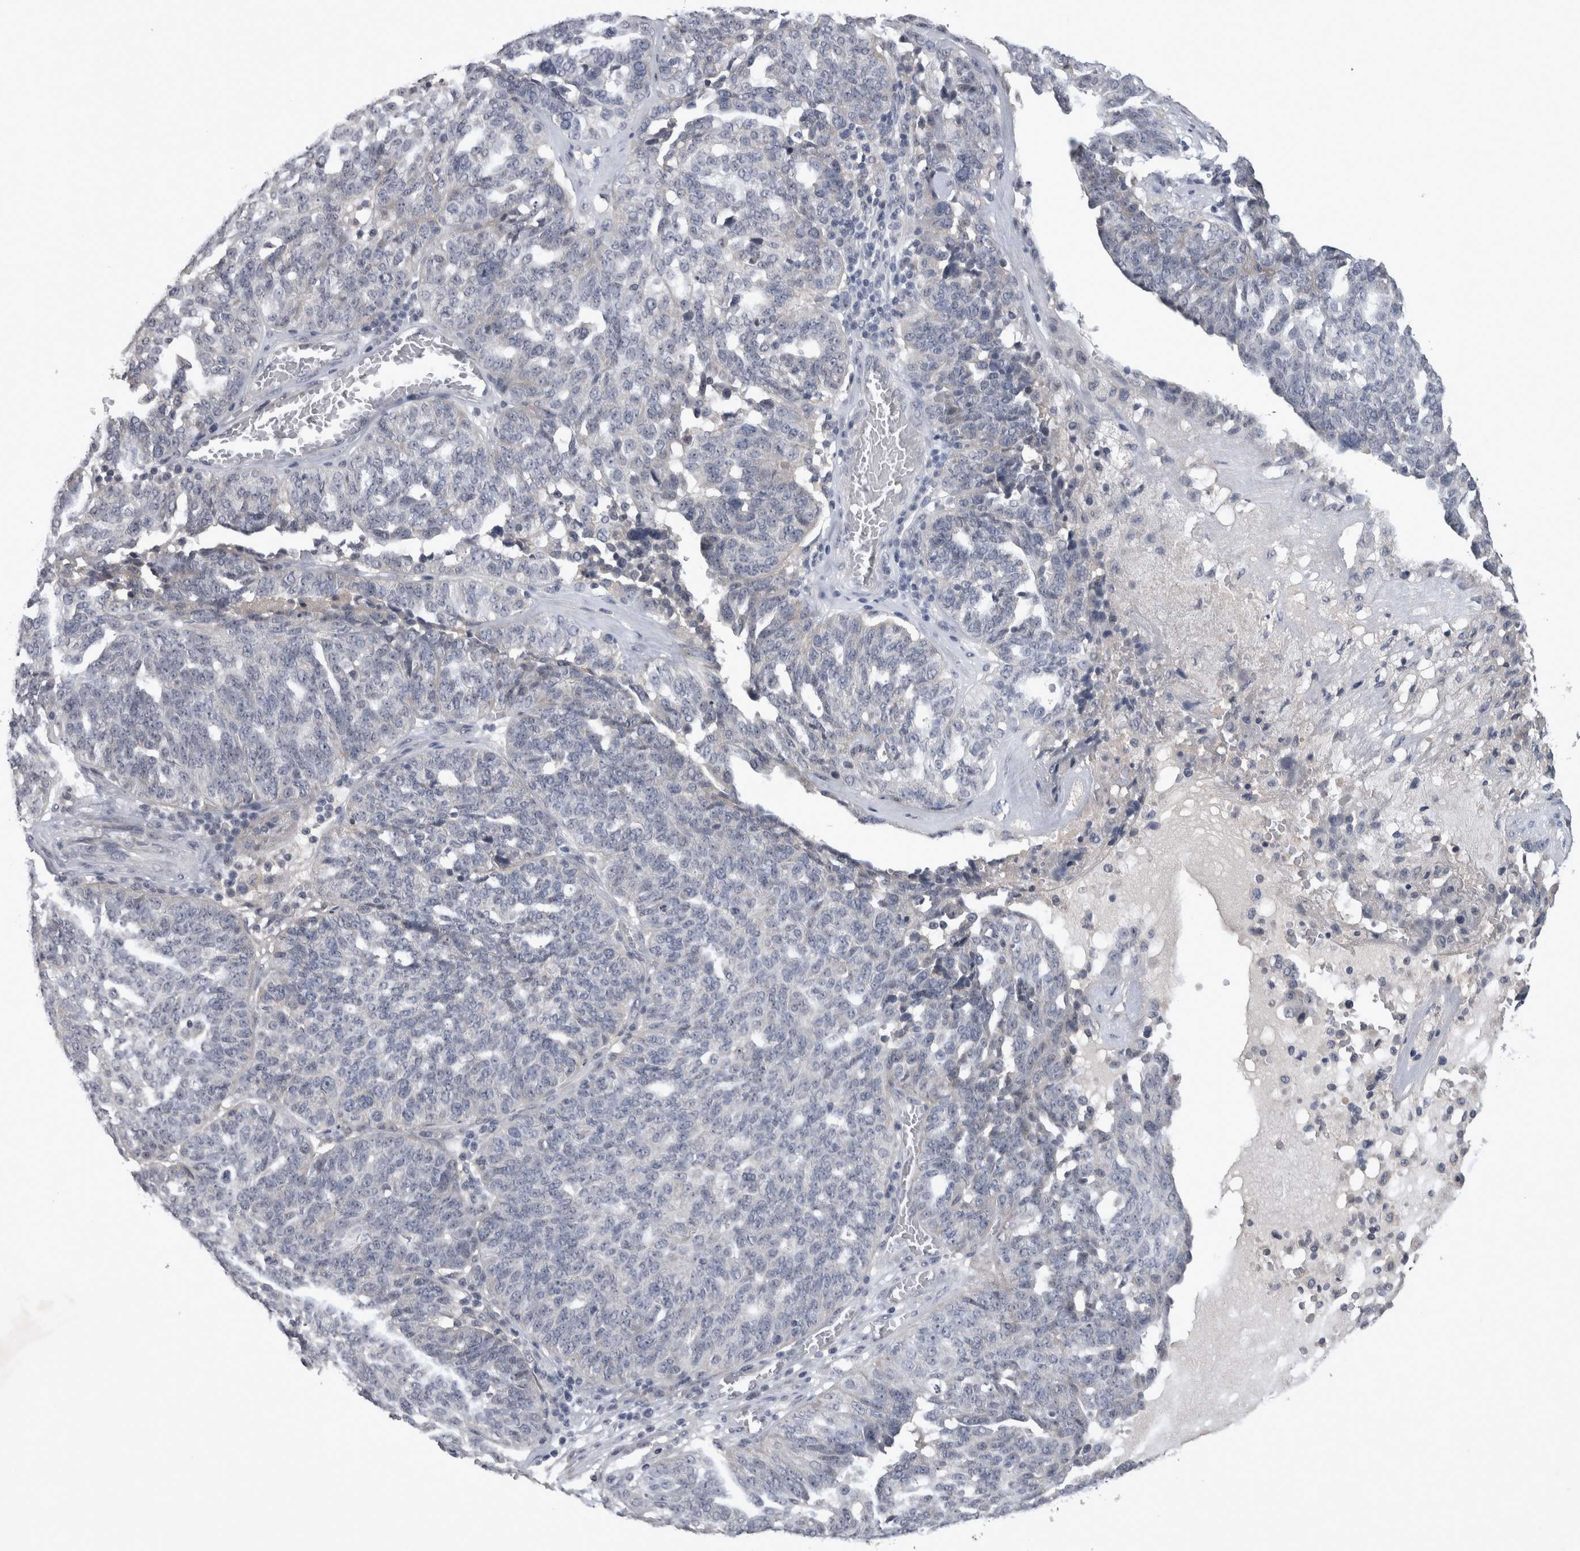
{"staining": {"intensity": "negative", "quantity": "none", "location": "none"}, "tissue": "ovarian cancer", "cell_type": "Tumor cells", "image_type": "cancer", "snomed": [{"axis": "morphology", "description": "Cystadenocarcinoma, serous, NOS"}, {"axis": "topography", "description": "Ovary"}], "caption": "This is a micrograph of immunohistochemistry staining of serous cystadenocarcinoma (ovarian), which shows no positivity in tumor cells. (DAB immunohistochemistry with hematoxylin counter stain).", "gene": "ZNF114", "patient": {"sex": "female", "age": 59}}